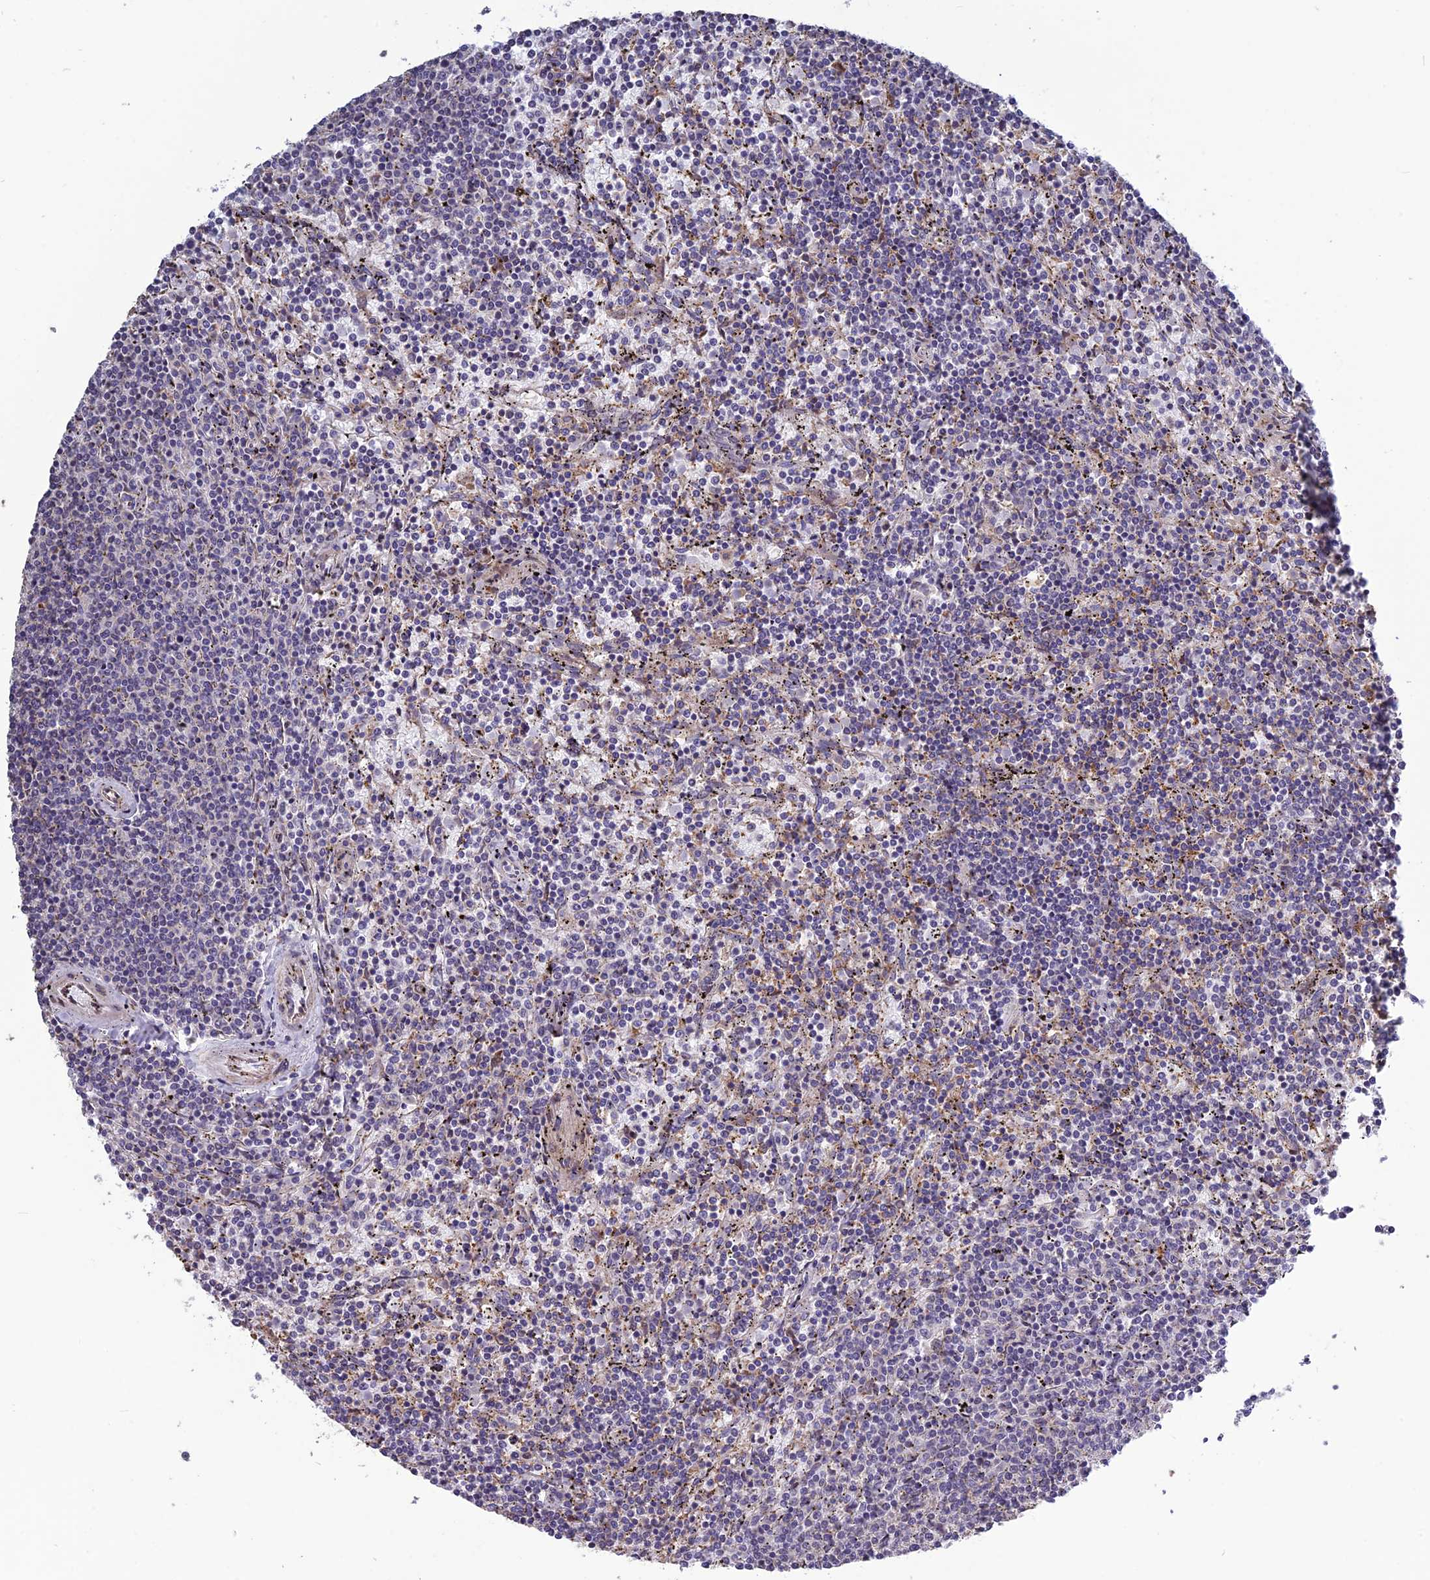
{"staining": {"intensity": "negative", "quantity": "none", "location": "none"}, "tissue": "lymphoma", "cell_type": "Tumor cells", "image_type": "cancer", "snomed": [{"axis": "morphology", "description": "Malignant lymphoma, non-Hodgkin's type, Low grade"}, {"axis": "topography", "description": "Spleen"}], "caption": "Immunohistochemical staining of human lymphoma exhibits no significant expression in tumor cells.", "gene": "SPG21", "patient": {"sex": "female", "age": 50}}